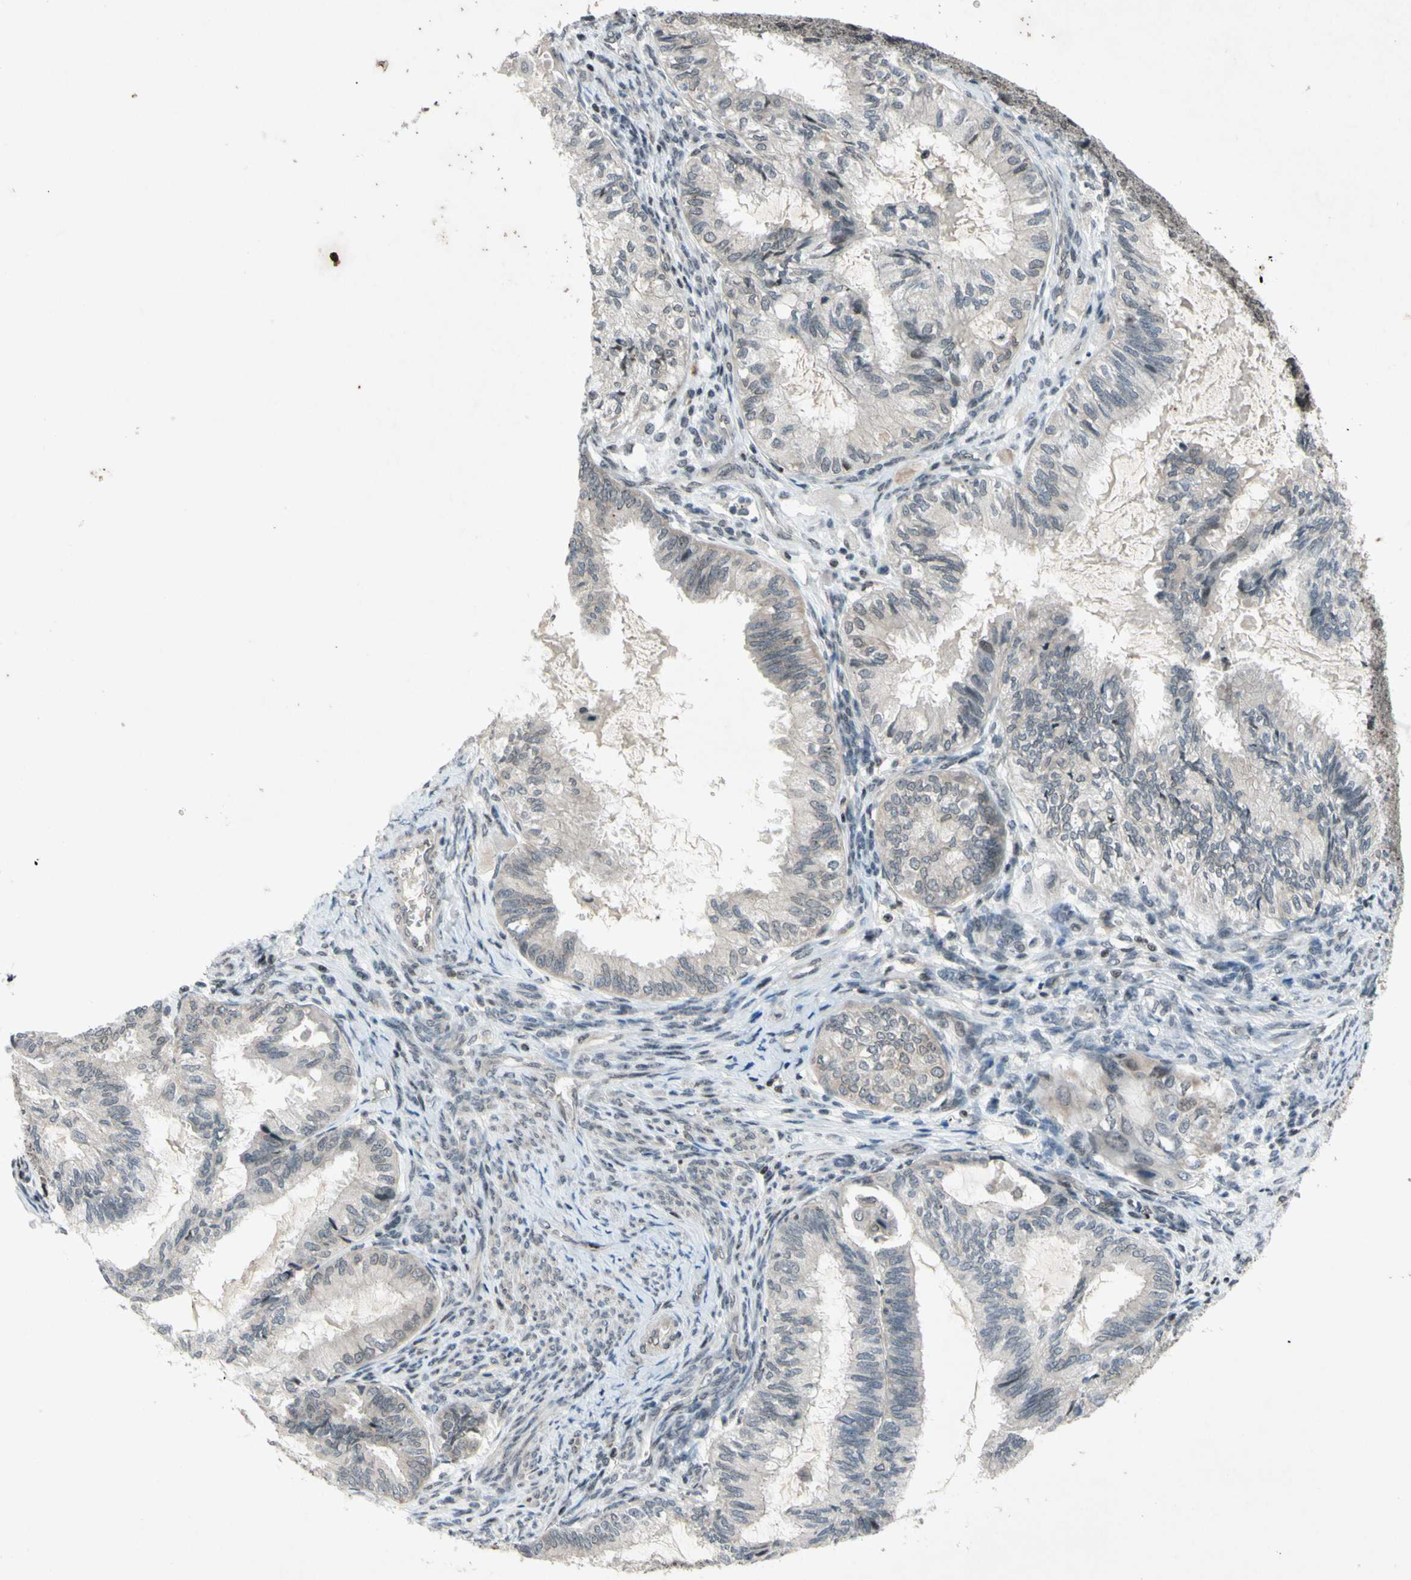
{"staining": {"intensity": "negative", "quantity": "none", "location": "none"}, "tissue": "cervical cancer", "cell_type": "Tumor cells", "image_type": "cancer", "snomed": [{"axis": "morphology", "description": "Normal tissue, NOS"}, {"axis": "morphology", "description": "Adenocarcinoma, NOS"}, {"axis": "topography", "description": "Cervix"}, {"axis": "topography", "description": "Endometrium"}], "caption": "The micrograph demonstrates no significant expression in tumor cells of adenocarcinoma (cervical). (DAB immunohistochemistry with hematoxylin counter stain).", "gene": "XPO1", "patient": {"sex": "female", "age": 86}}